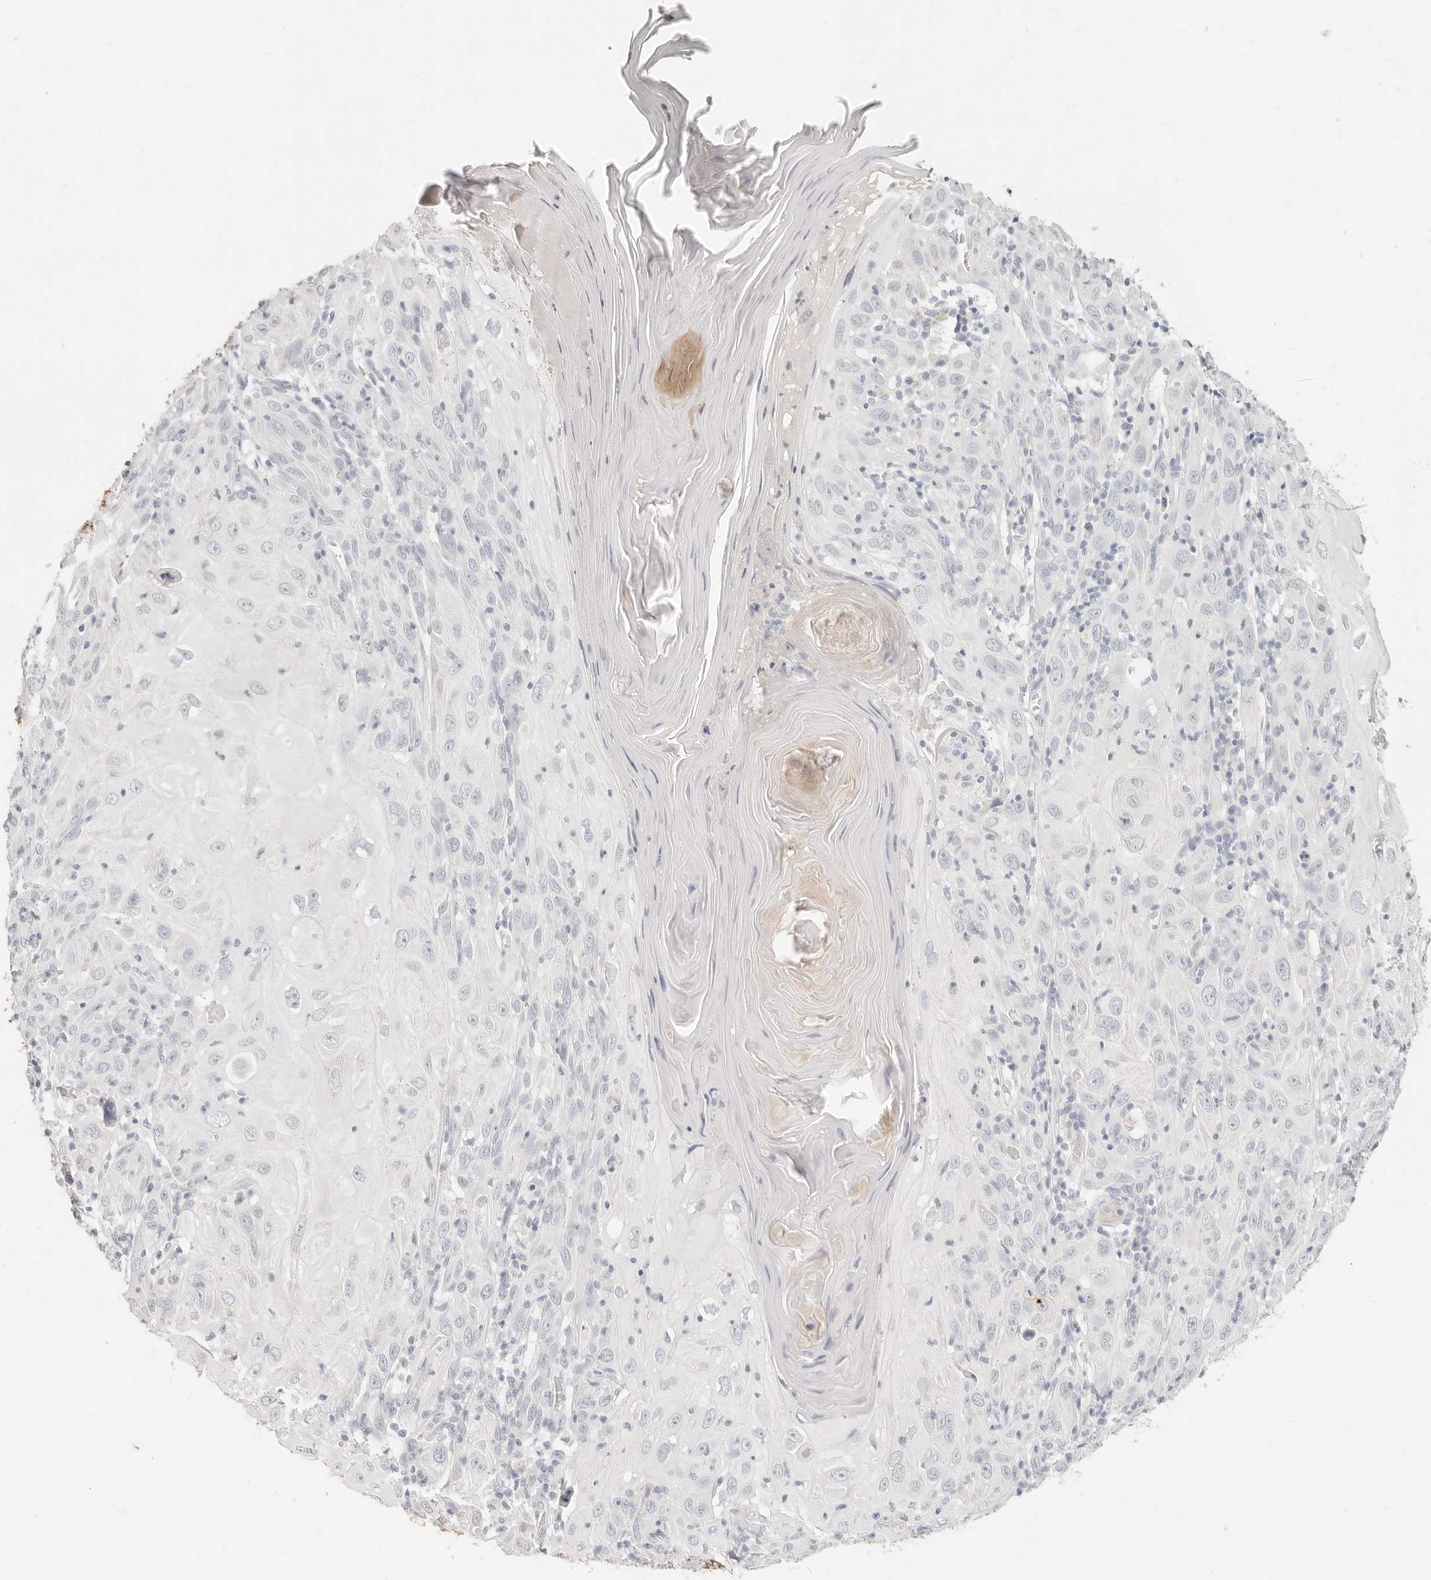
{"staining": {"intensity": "negative", "quantity": "none", "location": "none"}, "tissue": "skin cancer", "cell_type": "Tumor cells", "image_type": "cancer", "snomed": [{"axis": "morphology", "description": "Squamous cell carcinoma, NOS"}, {"axis": "topography", "description": "Skin"}], "caption": "DAB immunohistochemical staining of skin squamous cell carcinoma exhibits no significant positivity in tumor cells. Nuclei are stained in blue.", "gene": "EPCAM", "patient": {"sex": "female", "age": 88}}